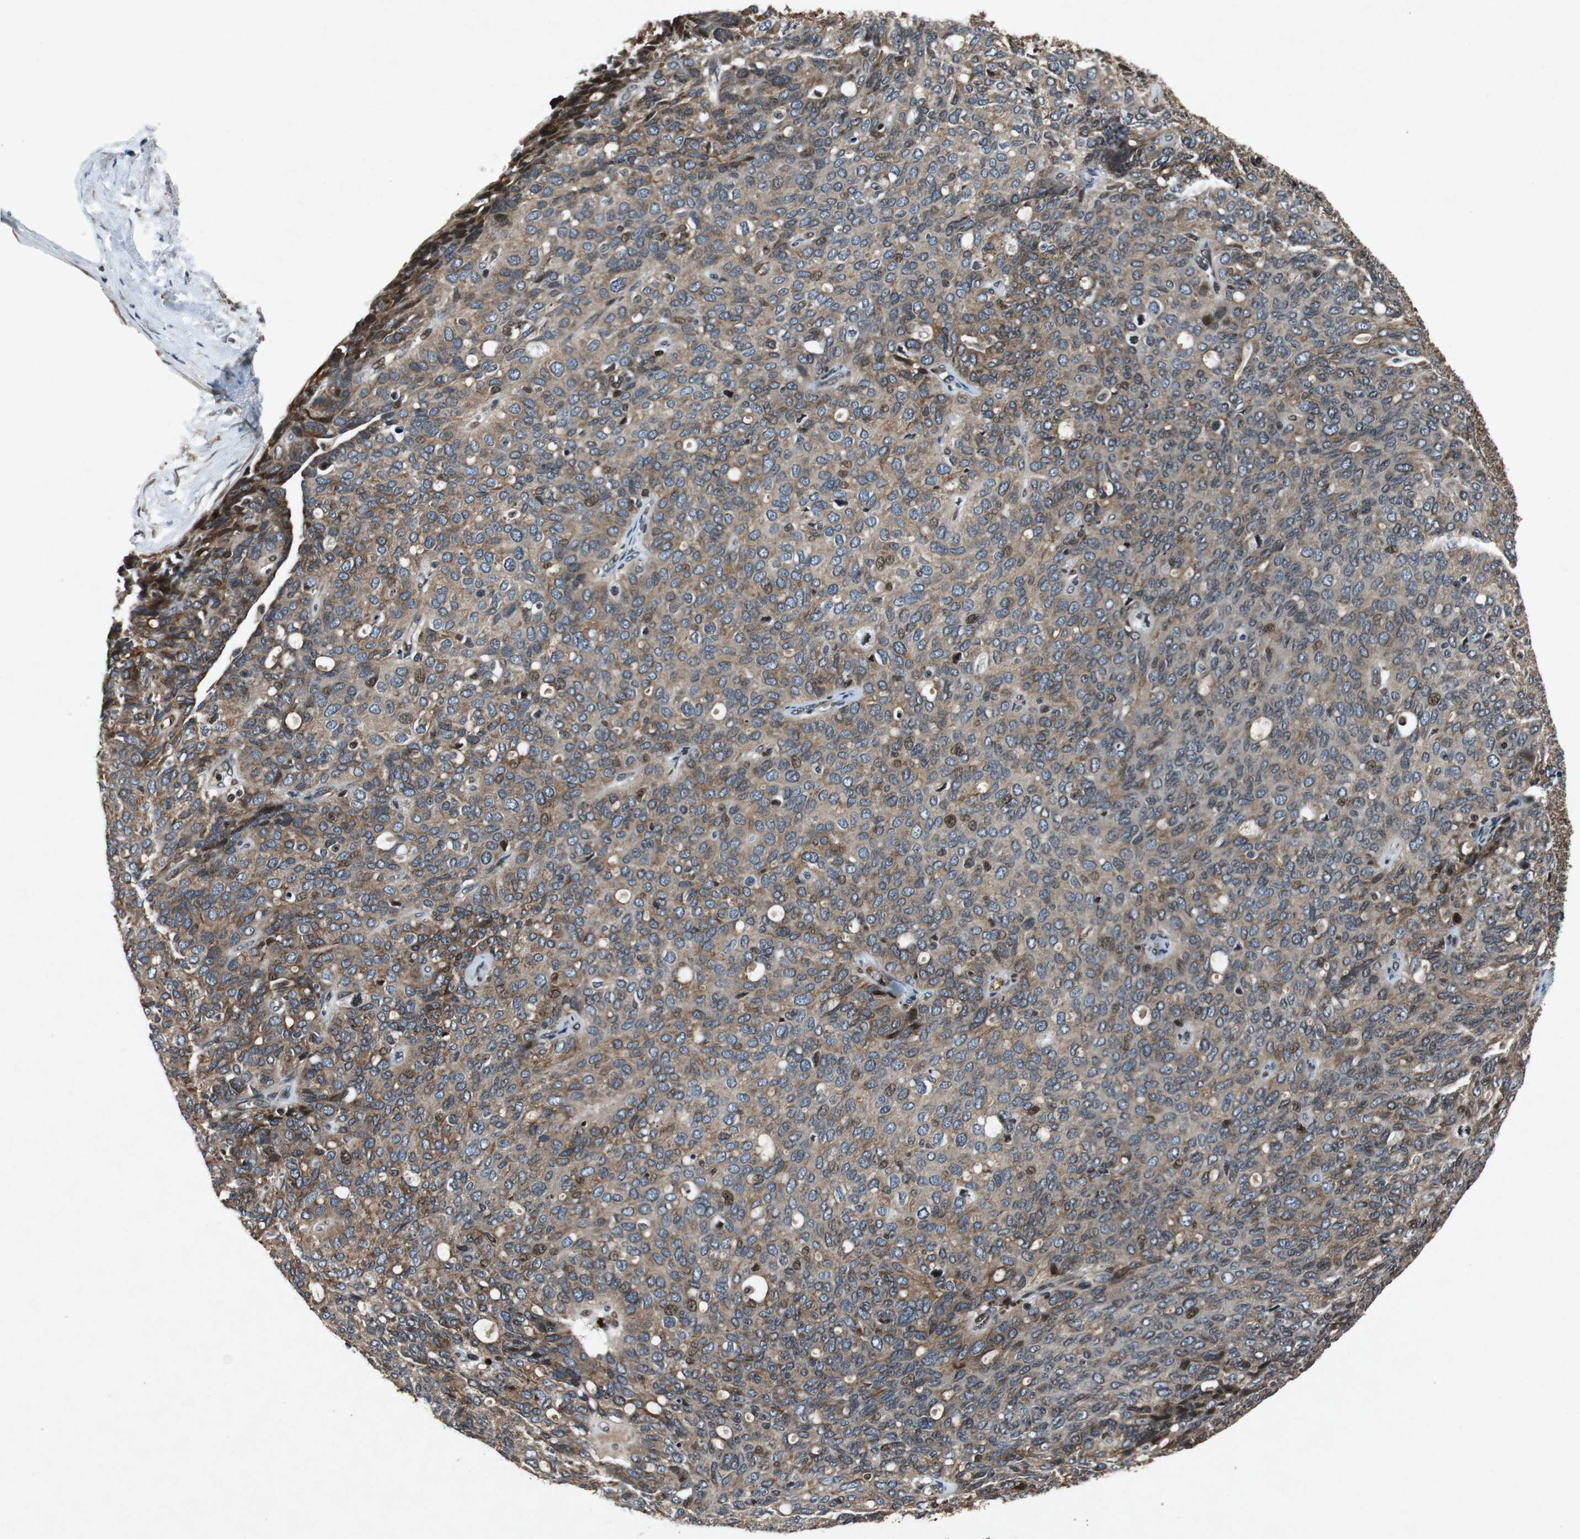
{"staining": {"intensity": "weak", "quantity": ">75%", "location": "cytoplasmic/membranous,nuclear"}, "tissue": "ovarian cancer", "cell_type": "Tumor cells", "image_type": "cancer", "snomed": [{"axis": "morphology", "description": "Carcinoma, endometroid"}, {"axis": "topography", "description": "Ovary"}], "caption": "Tumor cells reveal low levels of weak cytoplasmic/membranous and nuclear positivity in about >75% of cells in ovarian cancer.", "gene": "TUBA4A", "patient": {"sex": "female", "age": 60}}